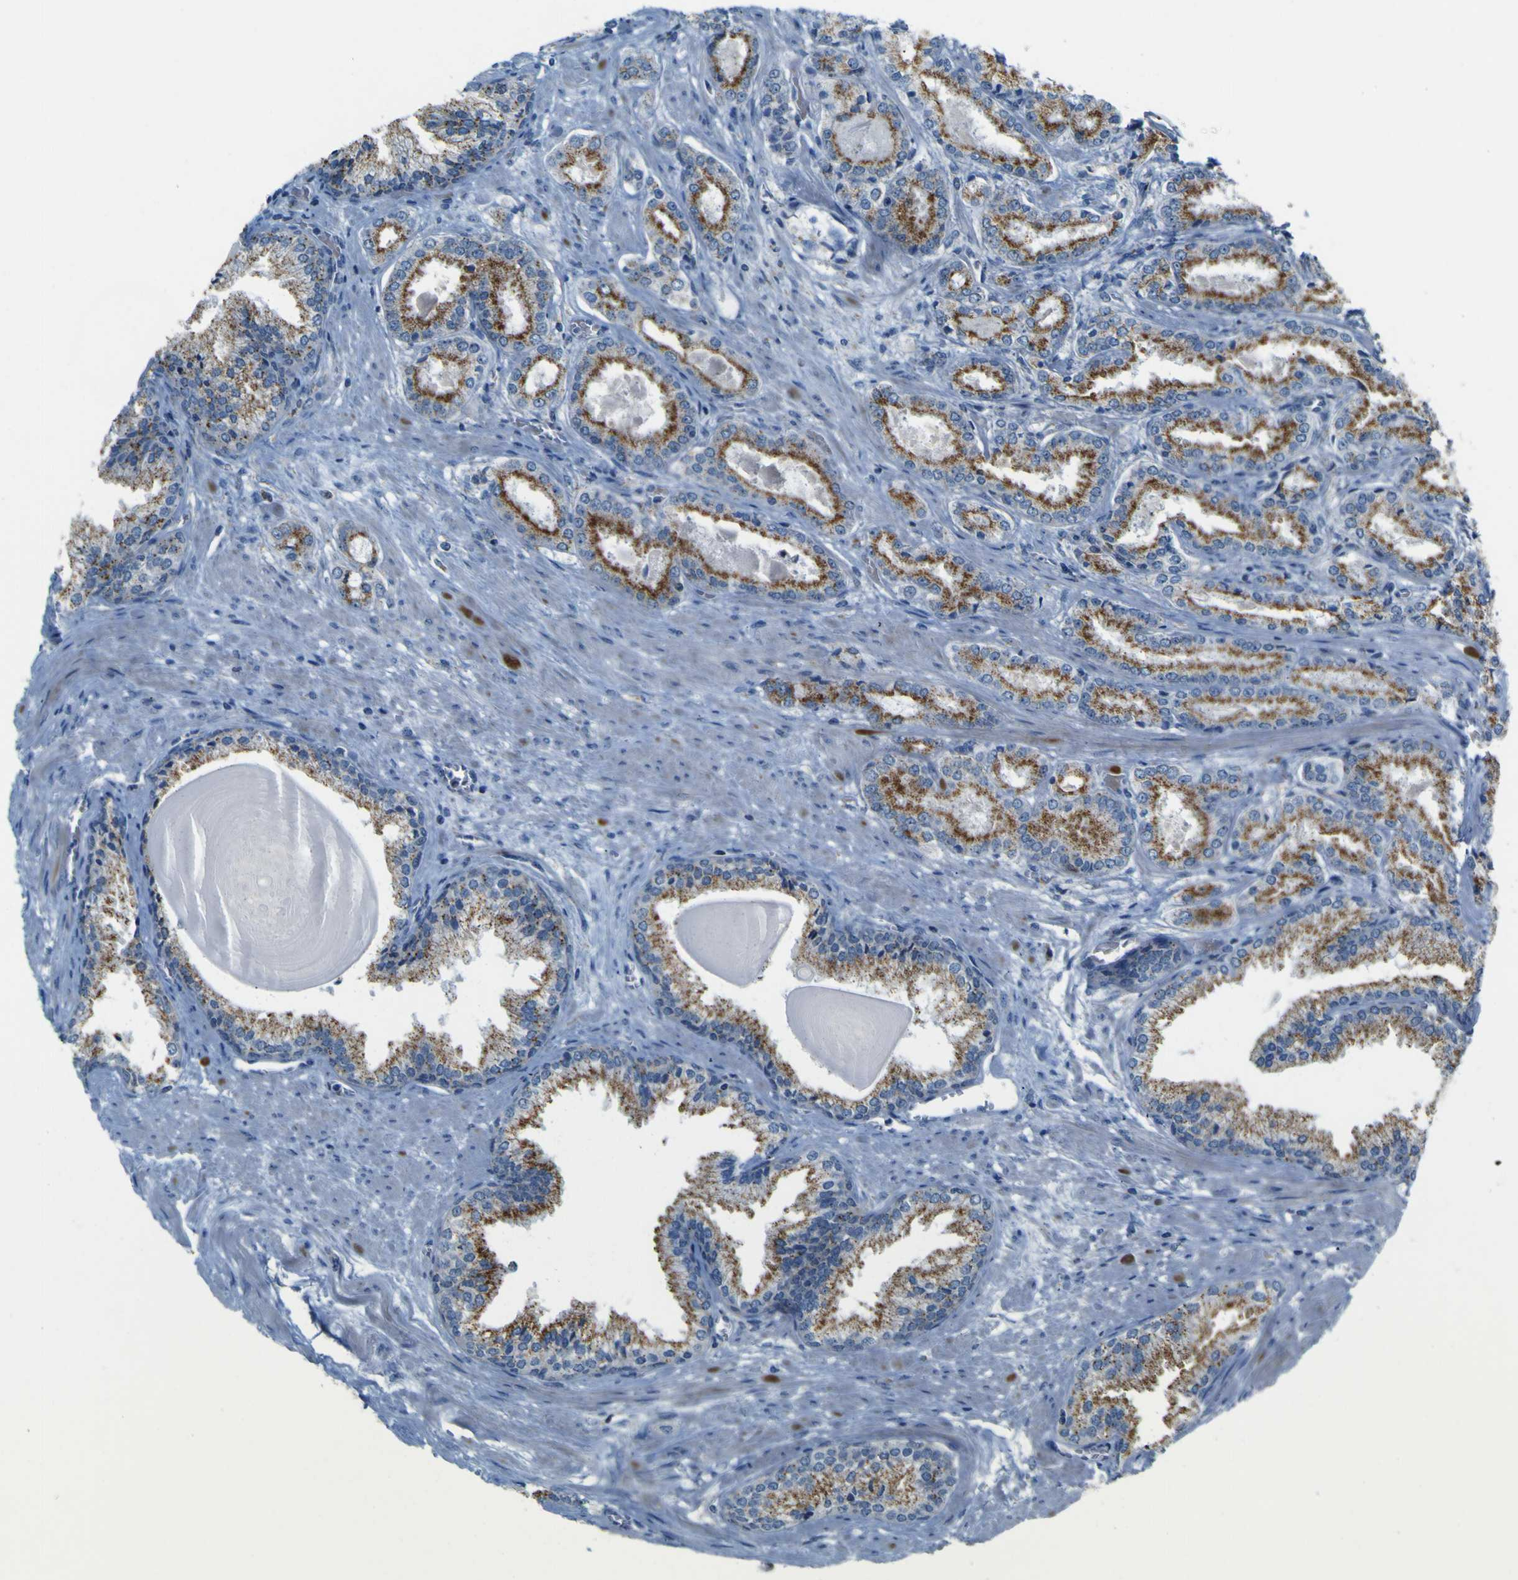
{"staining": {"intensity": "moderate", "quantity": ">75%", "location": "cytoplasmic/membranous"}, "tissue": "prostate cancer", "cell_type": "Tumor cells", "image_type": "cancer", "snomed": [{"axis": "morphology", "description": "Adenocarcinoma, Low grade"}, {"axis": "topography", "description": "Prostate"}], "caption": "The photomicrograph exhibits a brown stain indicating the presence of a protein in the cytoplasmic/membranous of tumor cells in prostate low-grade adenocarcinoma.", "gene": "ACBD5", "patient": {"sex": "male", "age": 59}}